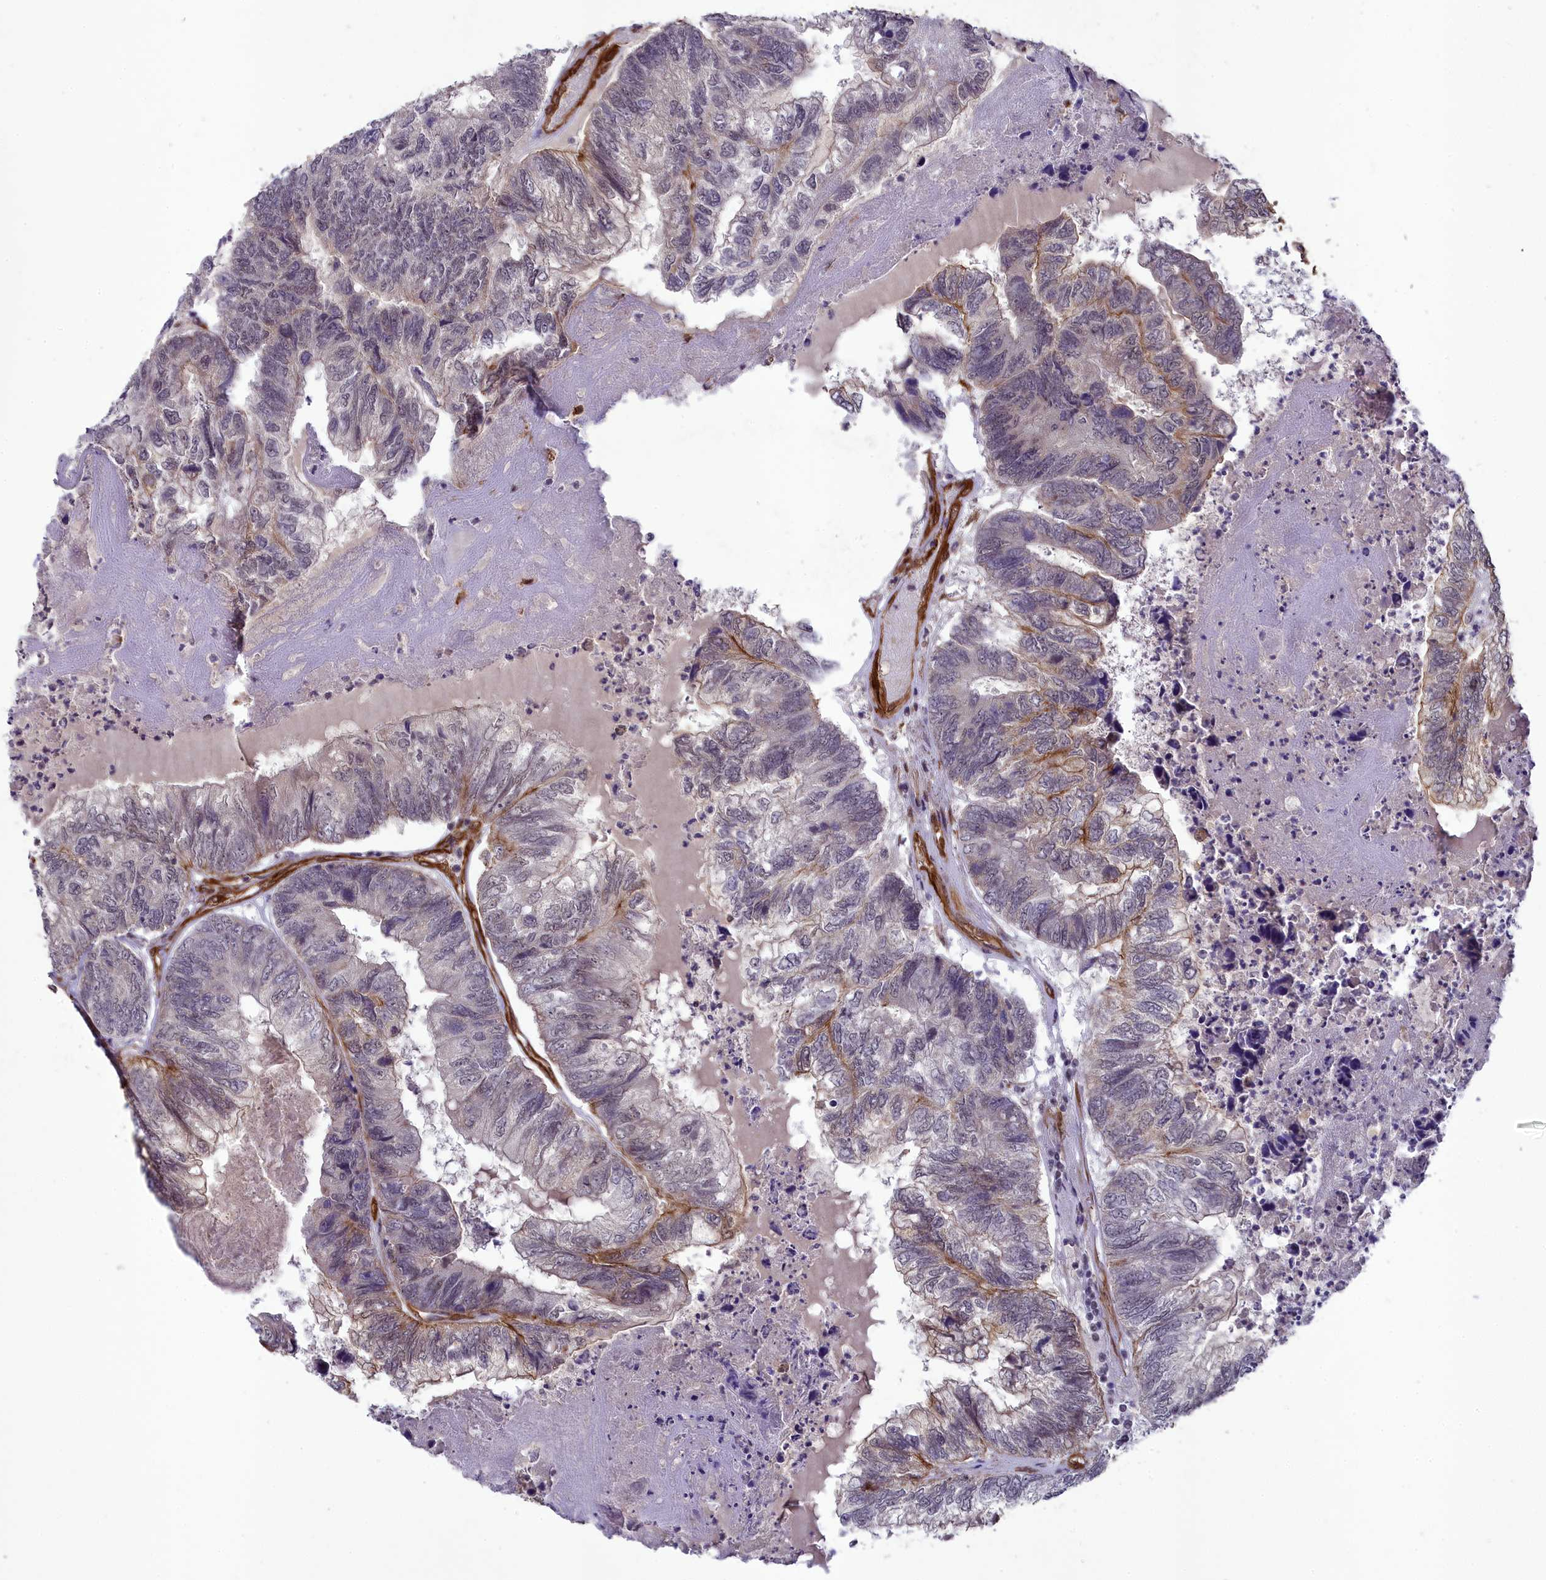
{"staining": {"intensity": "moderate", "quantity": "<25%", "location": "cytoplasmic/membranous"}, "tissue": "colorectal cancer", "cell_type": "Tumor cells", "image_type": "cancer", "snomed": [{"axis": "morphology", "description": "Adenocarcinoma, NOS"}, {"axis": "topography", "description": "Colon"}], "caption": "Tumor cells reveal low levels of moderate cytoplasmic/membranous staining in about <25% of cells in colorectal cancer. The protein of interest is shown in brown color, while the nuclei are stained blue.", "gene": "TNS1", "patient": {"sex": "female", "age": 67}}